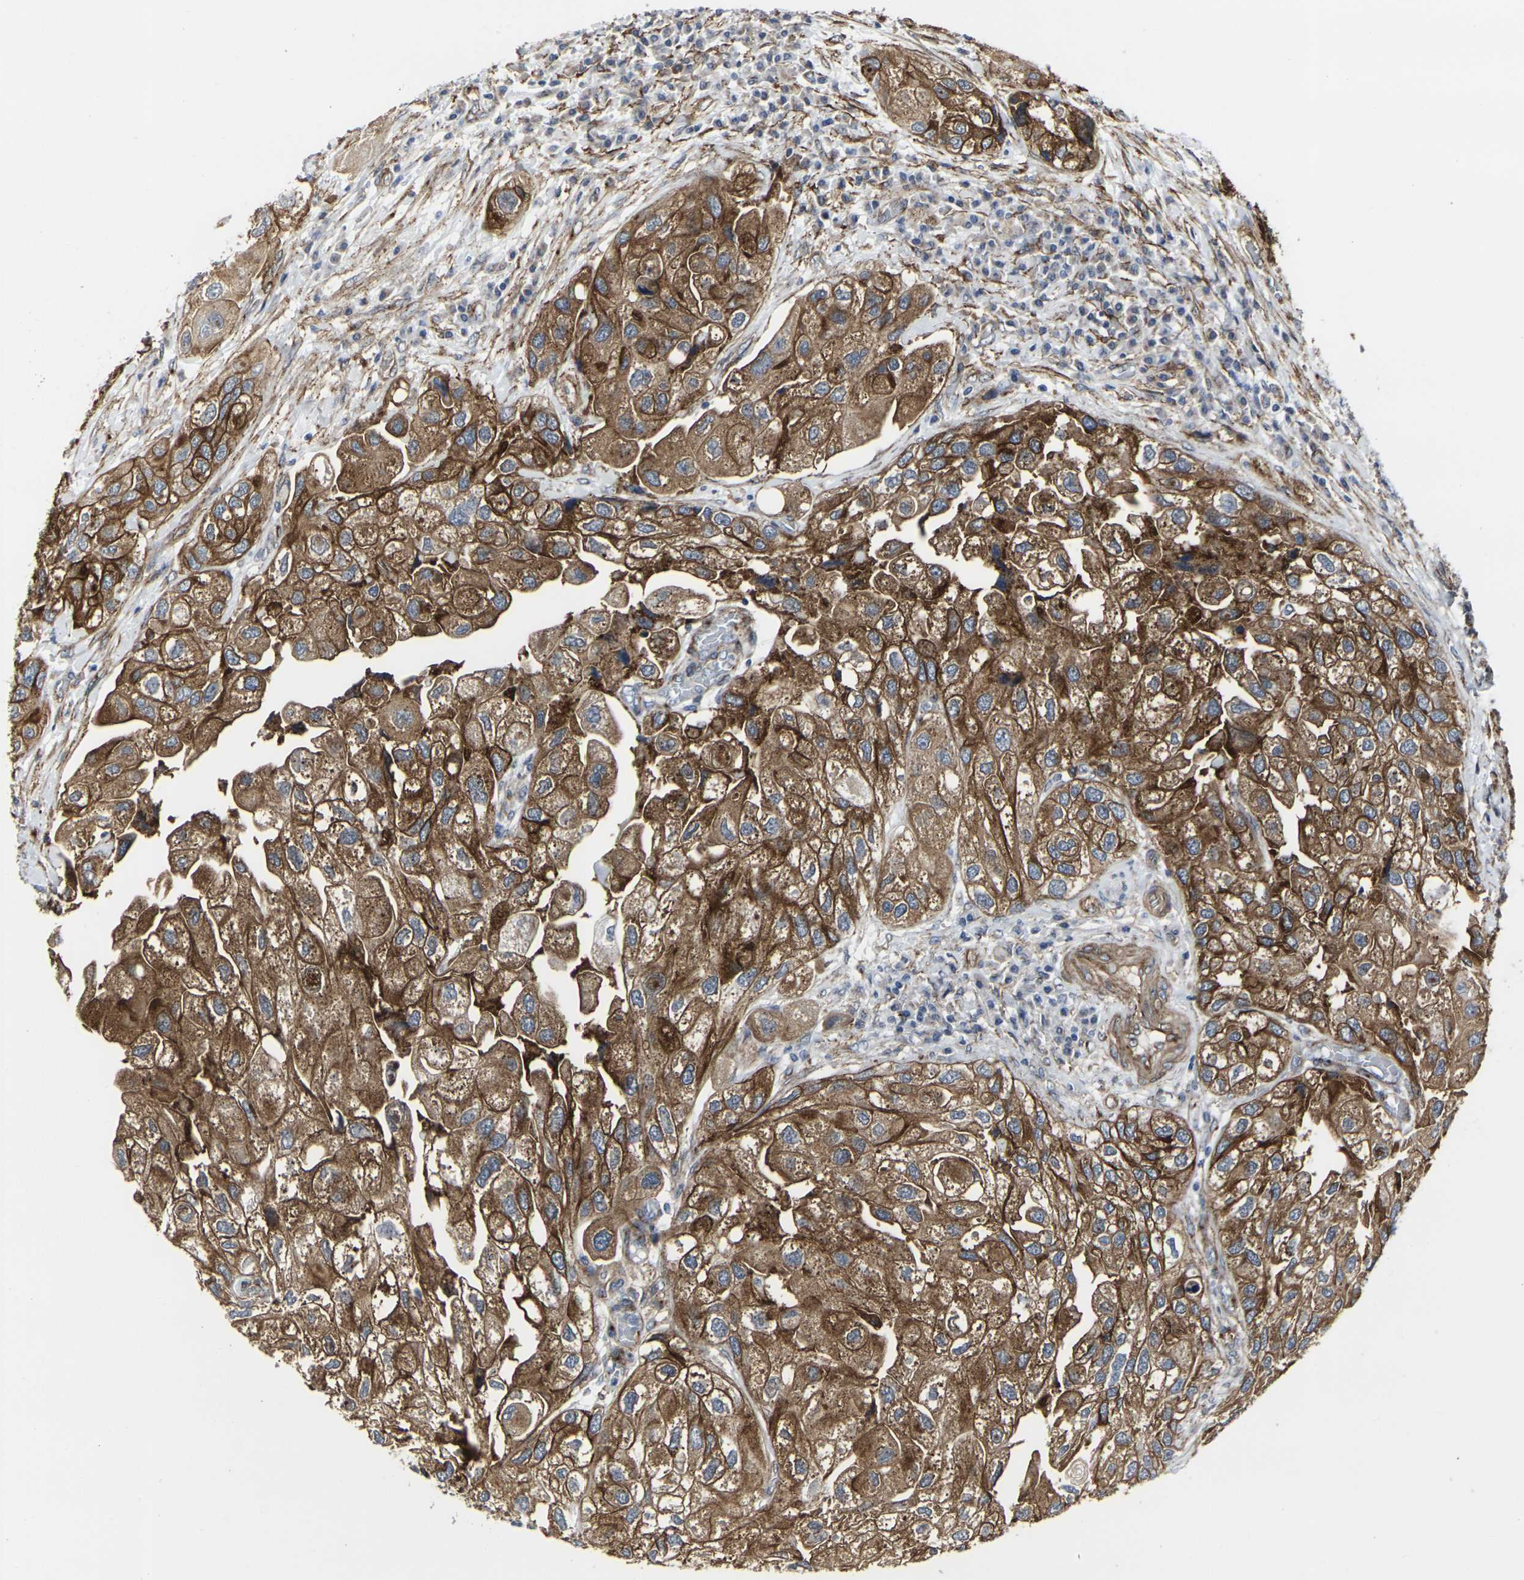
{"staining": {"intensity": "strong", "quantity": ">75%", "location": "cytoplasmic/membranous"}, "tissue": "urothelial cancer", "cell_type": "Tumor cells", "image_type": "cancer", "snomed": [{"axis": "morphology", "description": "Urothelial carcinoma, High grade"}, {"axis": "topography", "description": "Urinary bladder"}], "caption": "Urothelial cancer stained for a protein shows strong cytoplasmic/membranous positivity in tumor cells. (DAB IHC with brightfield microscopy, high magnification).", "gene": "MYOF", "patient": {"sex": "female", "age": 64}}